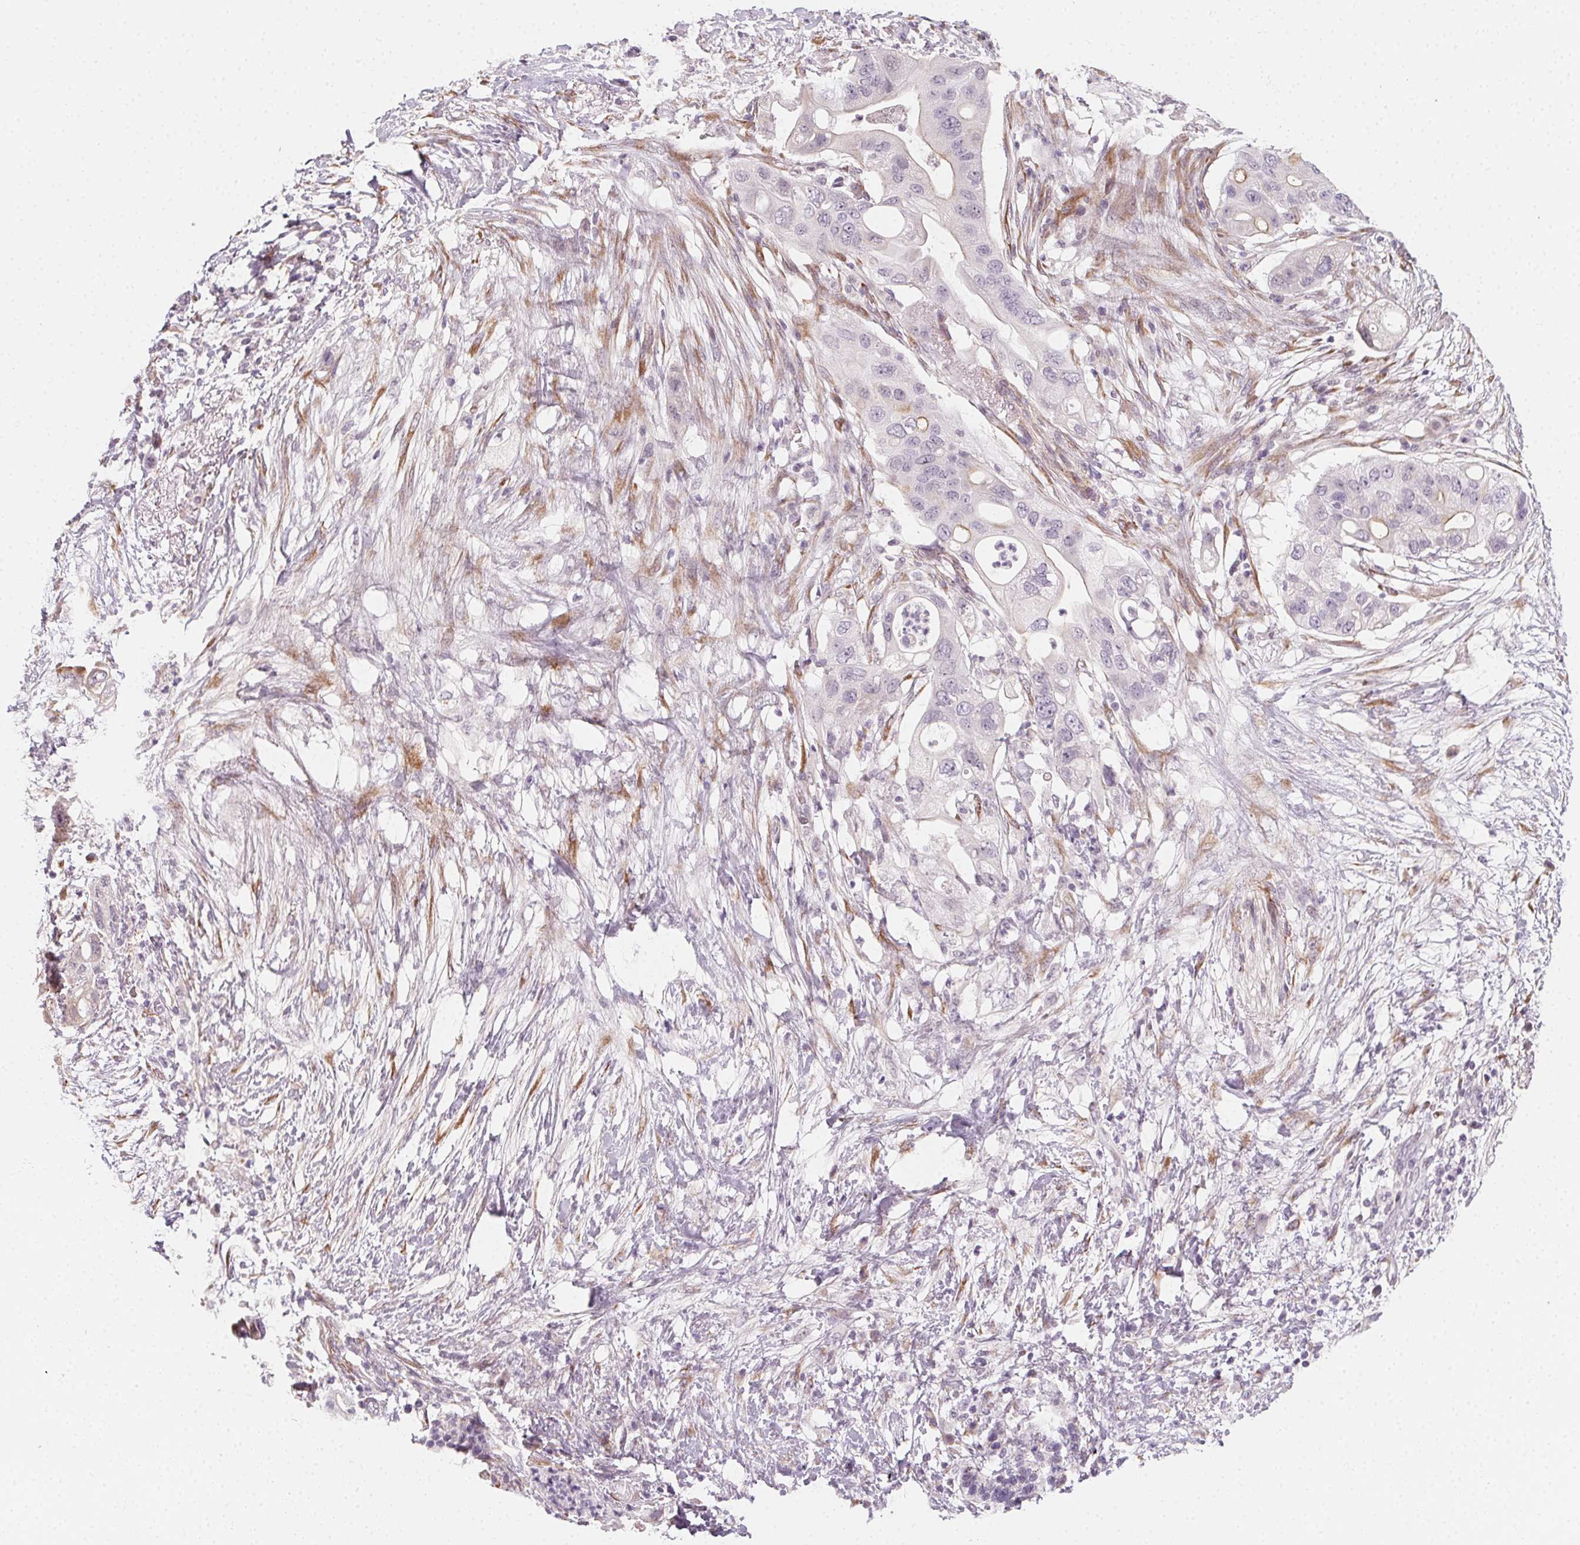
{"staining": {"intensity": "negative", "quantity": "none", "location": "none"}, "tissue": "pancreatic cancer", "cell_type": "Tumor cells", "image_type": "cancer", "snomed": [{"axis": "morphology", "description": "Adenocarcinoma, NOS"}, {"axis": "topography", "description": "Pancreas"}], "caption": "This is a histopathology image of IHC staining of pancreatic adenocarcinoma, which shows no staining in tumor cells.", "gene": "CCDC96", "patient": {"sex": "female", "age": 72}}